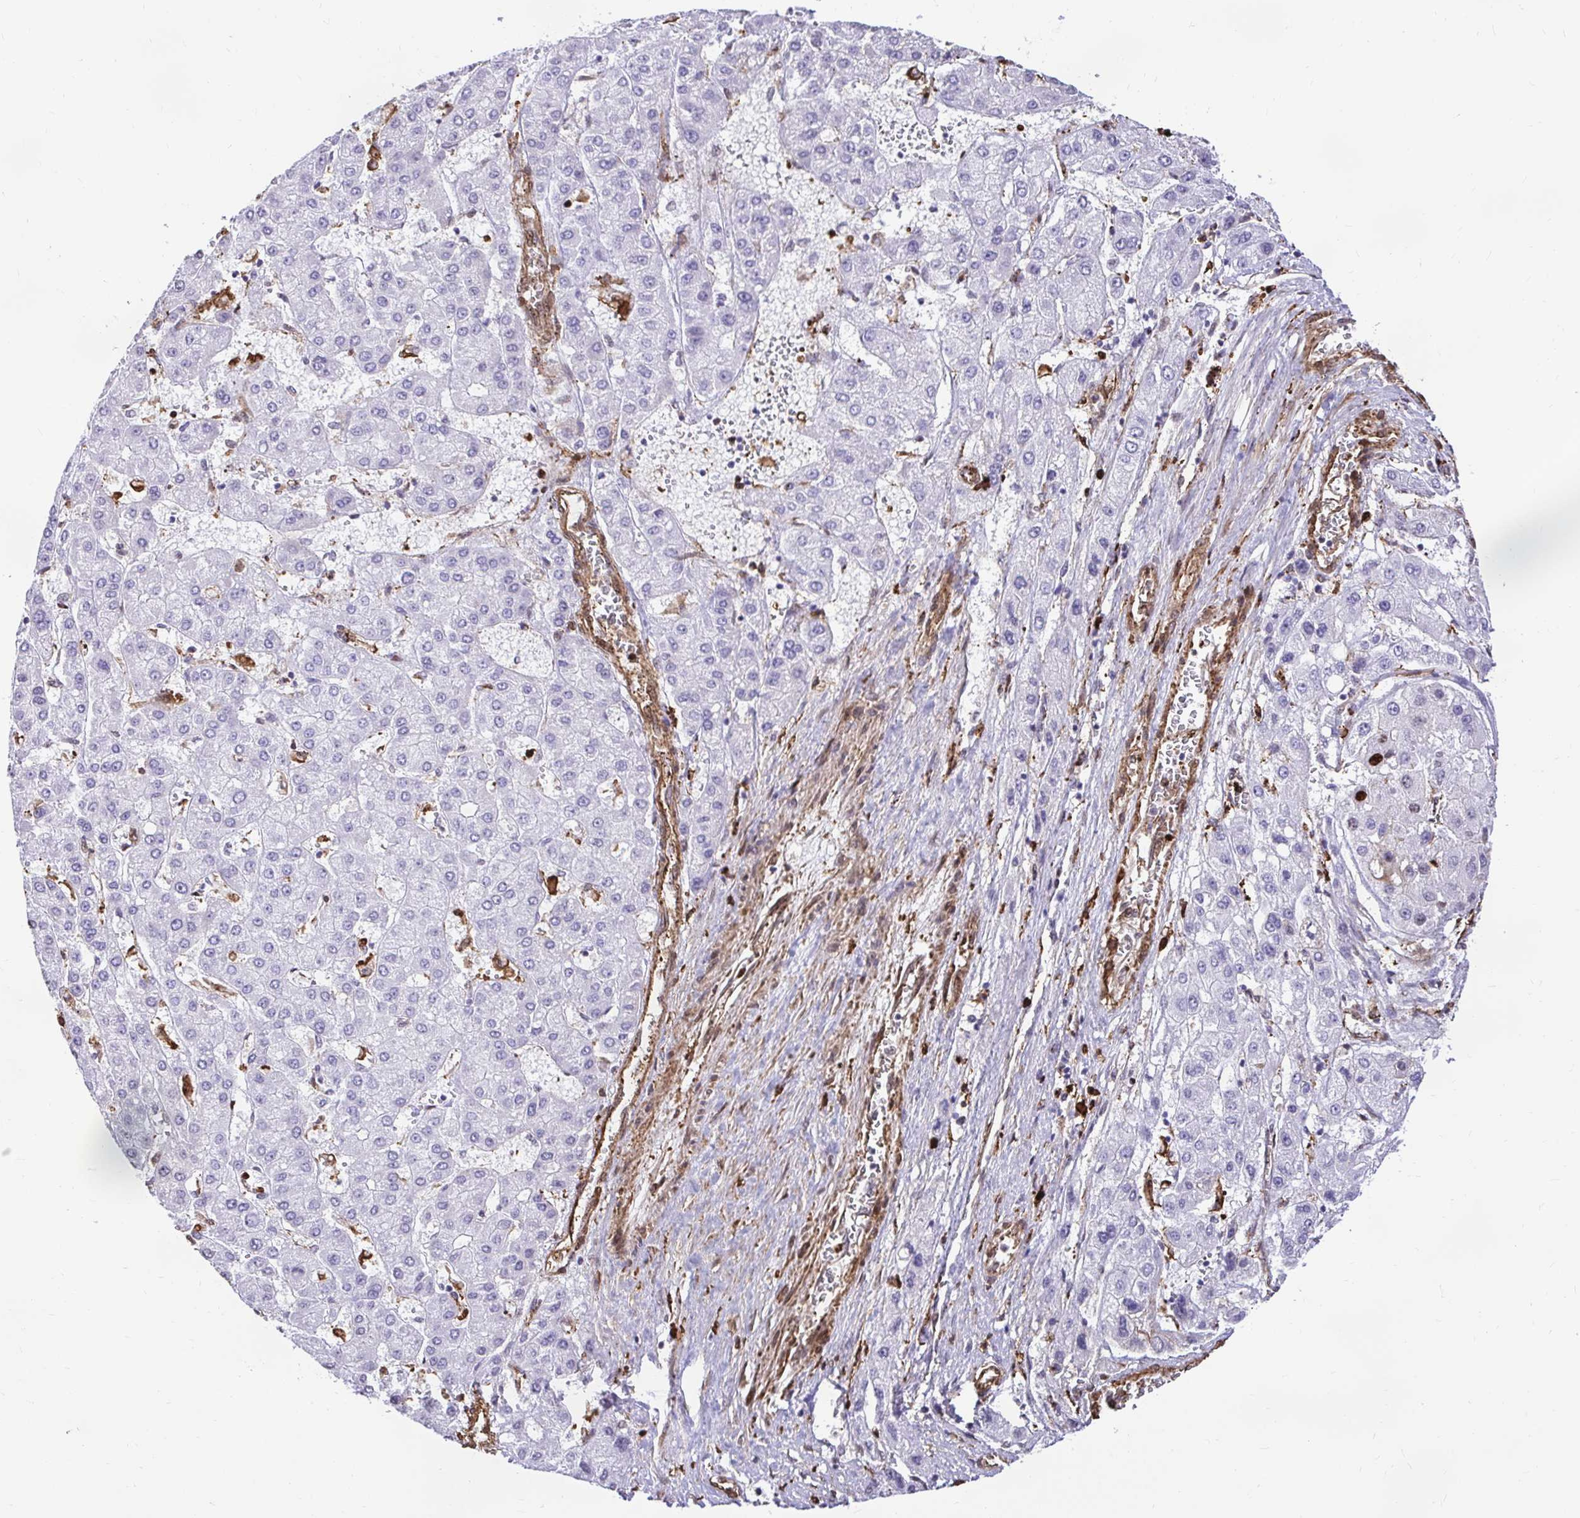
{"staining": {"intensity": "negative", "quantity": "none", "location": "none"}, "tissue": "liver cancer", "cell_type": "Tumor cells", "image_type": "cancer", "snomed": [{"axis": "morphology", "description": "Carcinoma, Hepatocellular, NOS"}, {"axis": "topography", "description": "Liver"}], "caption": "Immunohistochemistry histopathology image of human hepatocellular carcinoma (liver) stained for a protein (brown), which demonstrates no expression in tumor cells.", "gene": "GSN", "patient": {"sex": "female", "age": 73}}